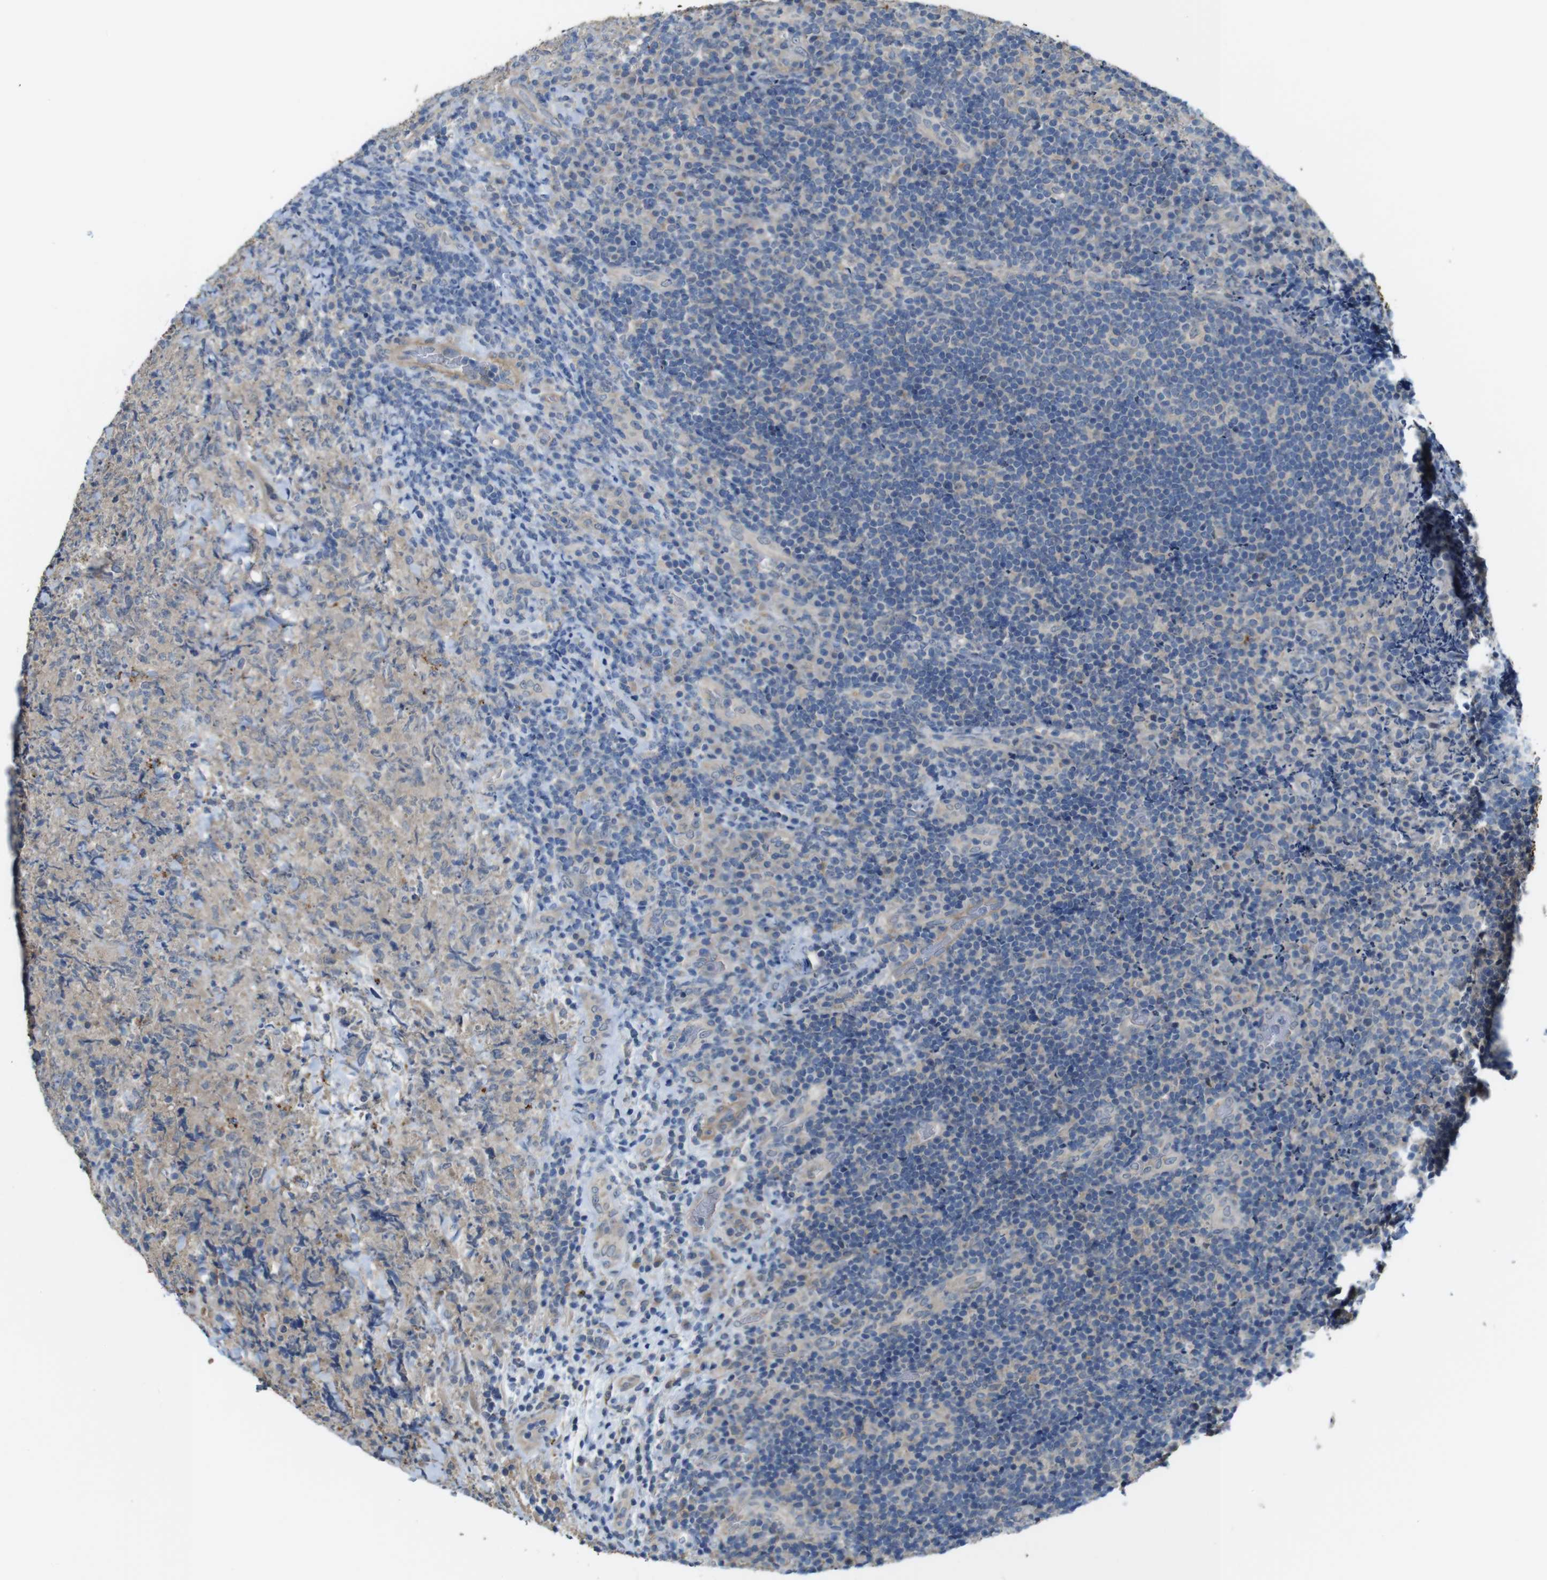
{"staining": {"intensity": "negative", "quantity": "none", "location": "none"}, "tissue": "lymphoma", "cell_type": "Tumor cells", "image_type": "cancer", "snomed": [{"axis": "morphology", "description": "Malignant lymphoma, non-Hodgkin's type, High grade"}, {"axis": "topography", "description": "Tonsil"}], "caption": "Immunohistochemistry of human high-grade malignant lymphoma, non-Hodgkin's type demonstrates no staining in tumor cells.", "gene": "CDC34", "patient": {"sex": "female", "age": 36}}